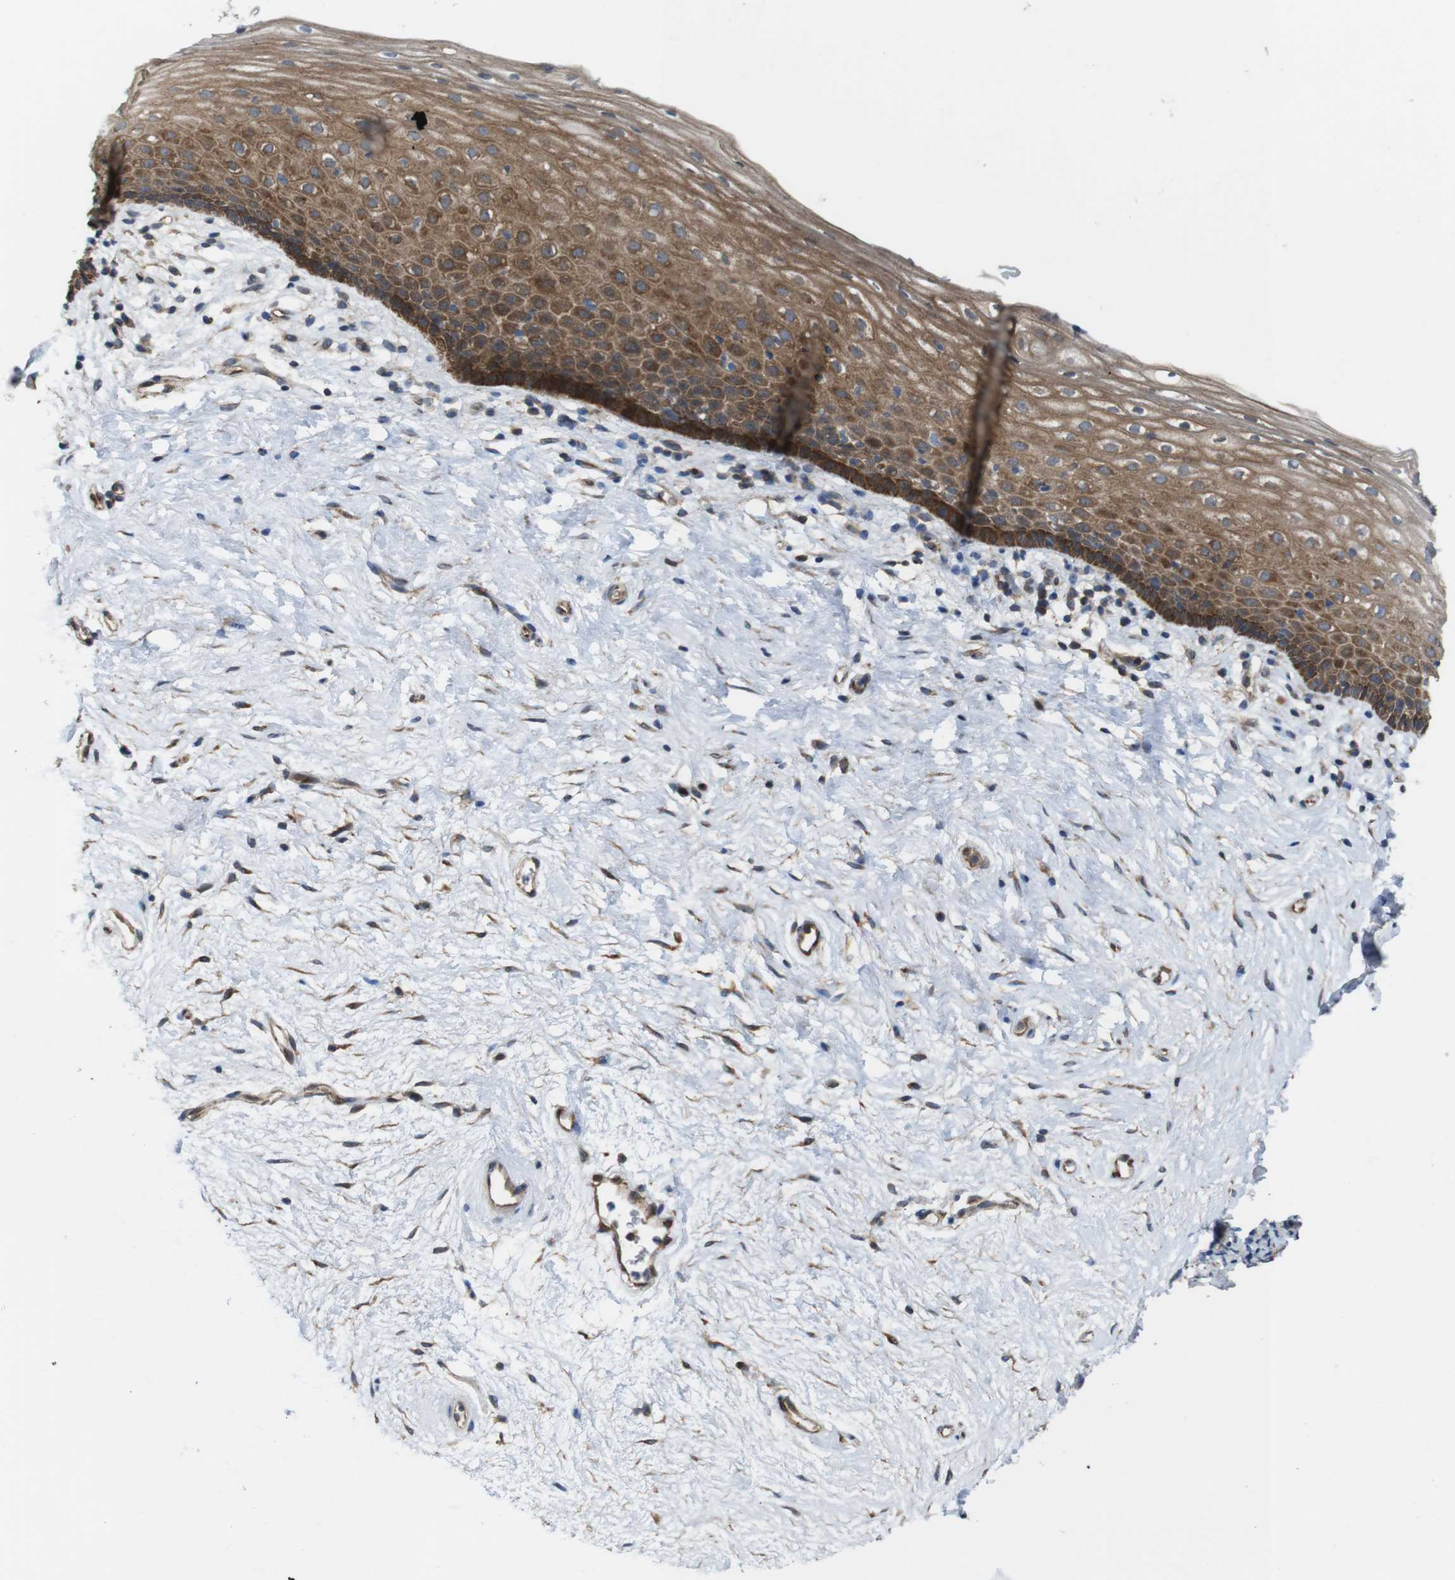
{"staining": {"intensity": "moderate", "quantity": ">75%", "location": "cytoplasmic/membranous"}, "tissue": "vagina", "cell_type": "Squamous epithelial cells", "image_type": "normal", "snomed": [{"axis": "morphology", "description": "Normal tissue, NOS"}, {"axis": "topography", "description": "Vagina"}], "caption": "Immunohistochemical staining of unremarkable human vagina reveals moderate cytoplasmic/membranous protein expression in about >75% of squamous epithelial cells.", "gene": "PCOLCE2", "patient": {"sex": "female", "age": 44}}